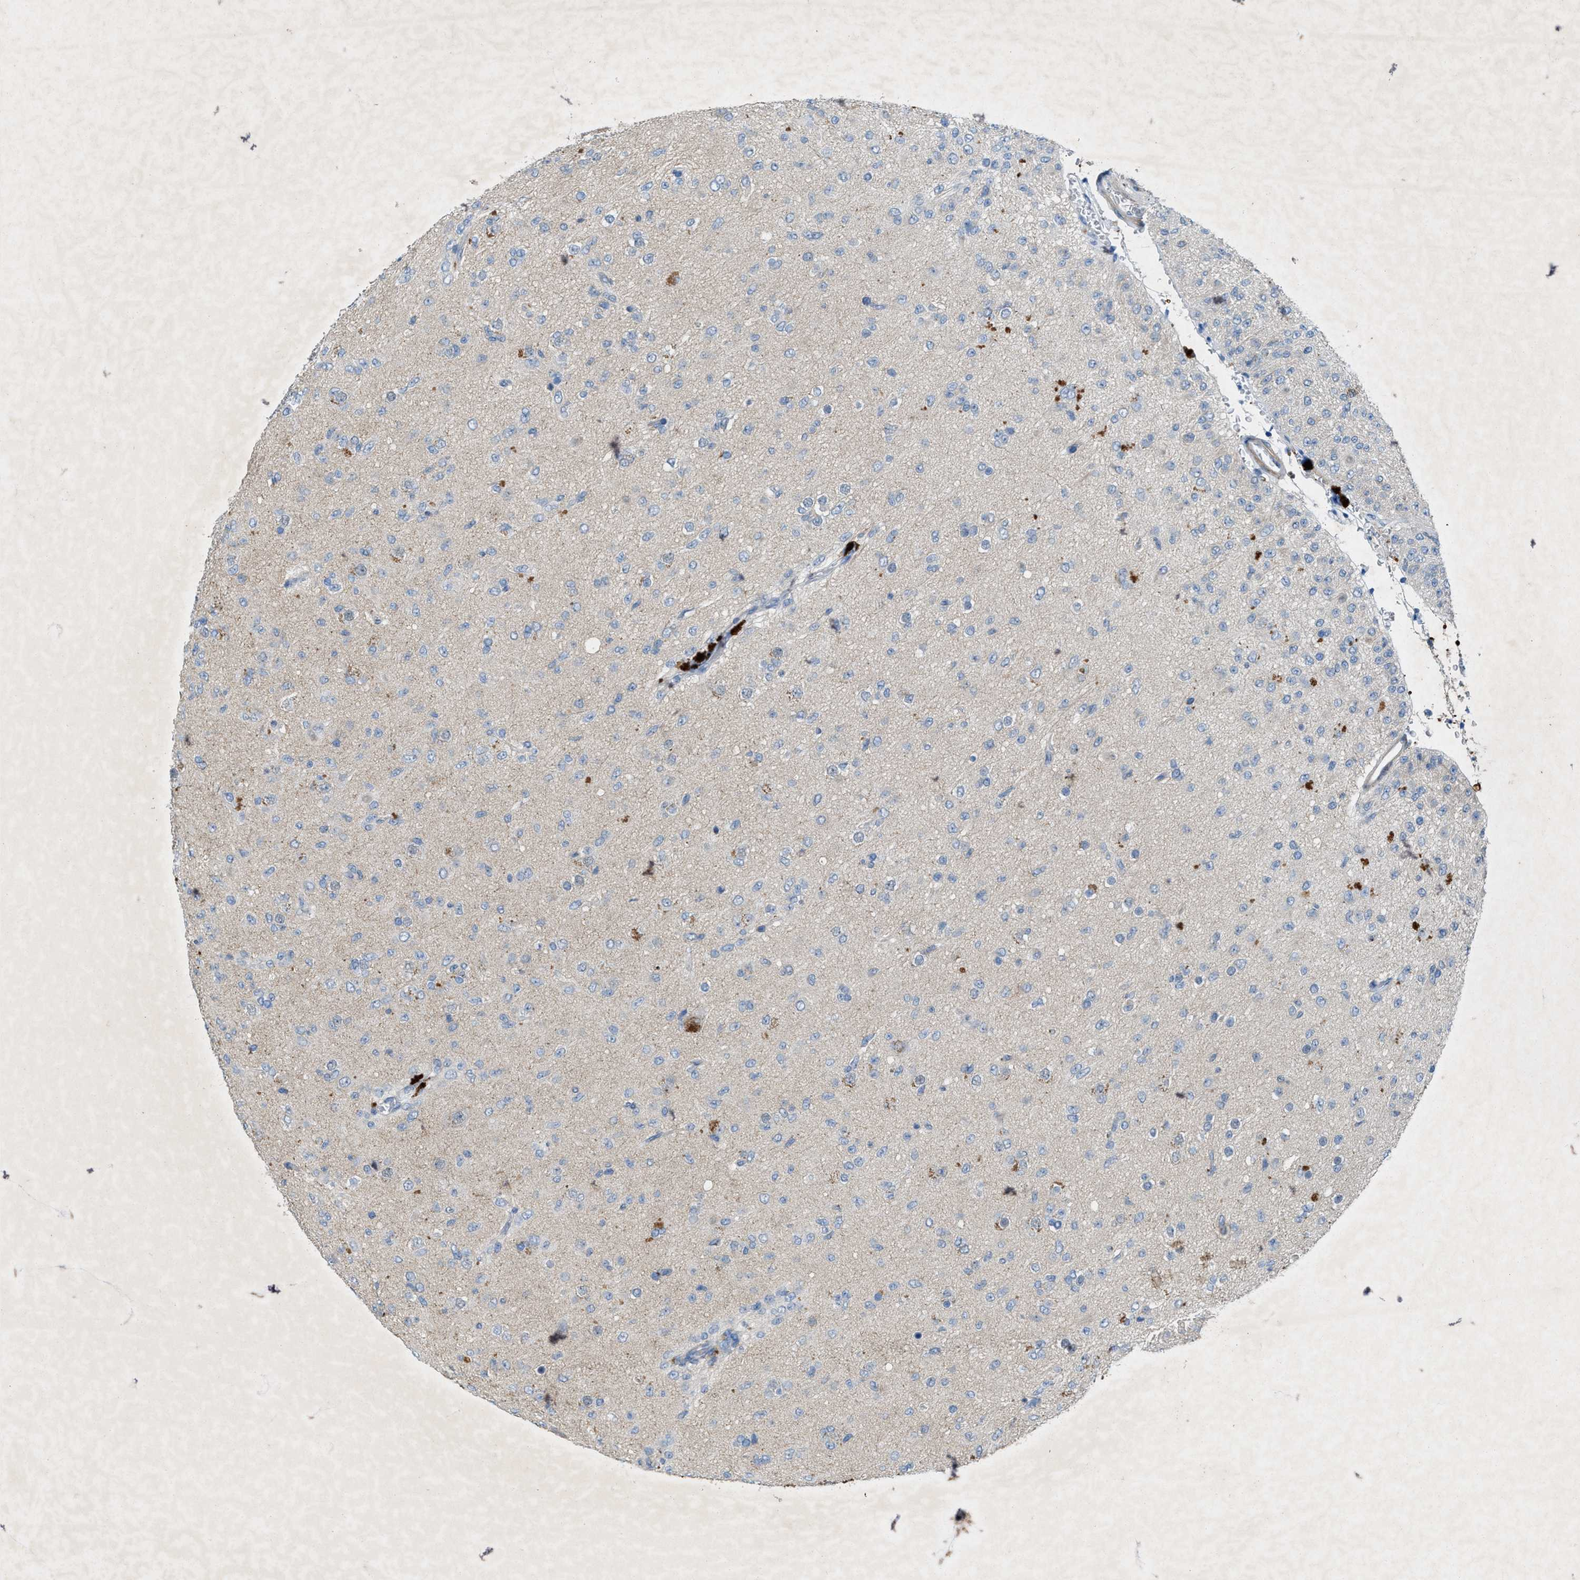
{"staining": {"intensity": "negative", "quantity": "none", "location": "none"}, "tissue": "glioma", "cell_type": "Tumor cells", "image_type": "cancer", "snomed": [{"axis": "morphology", "description": "Glioma, malignant, Low grade"}, {"axis": "topography", "description": "Brain"}], "caption": "Micrograph shows no significant protein positivity in tumor cells of glioma. (DAB IHC, high magnification).", "gene": "URGCP", "patient": {"sex": "male", "age": 65}}